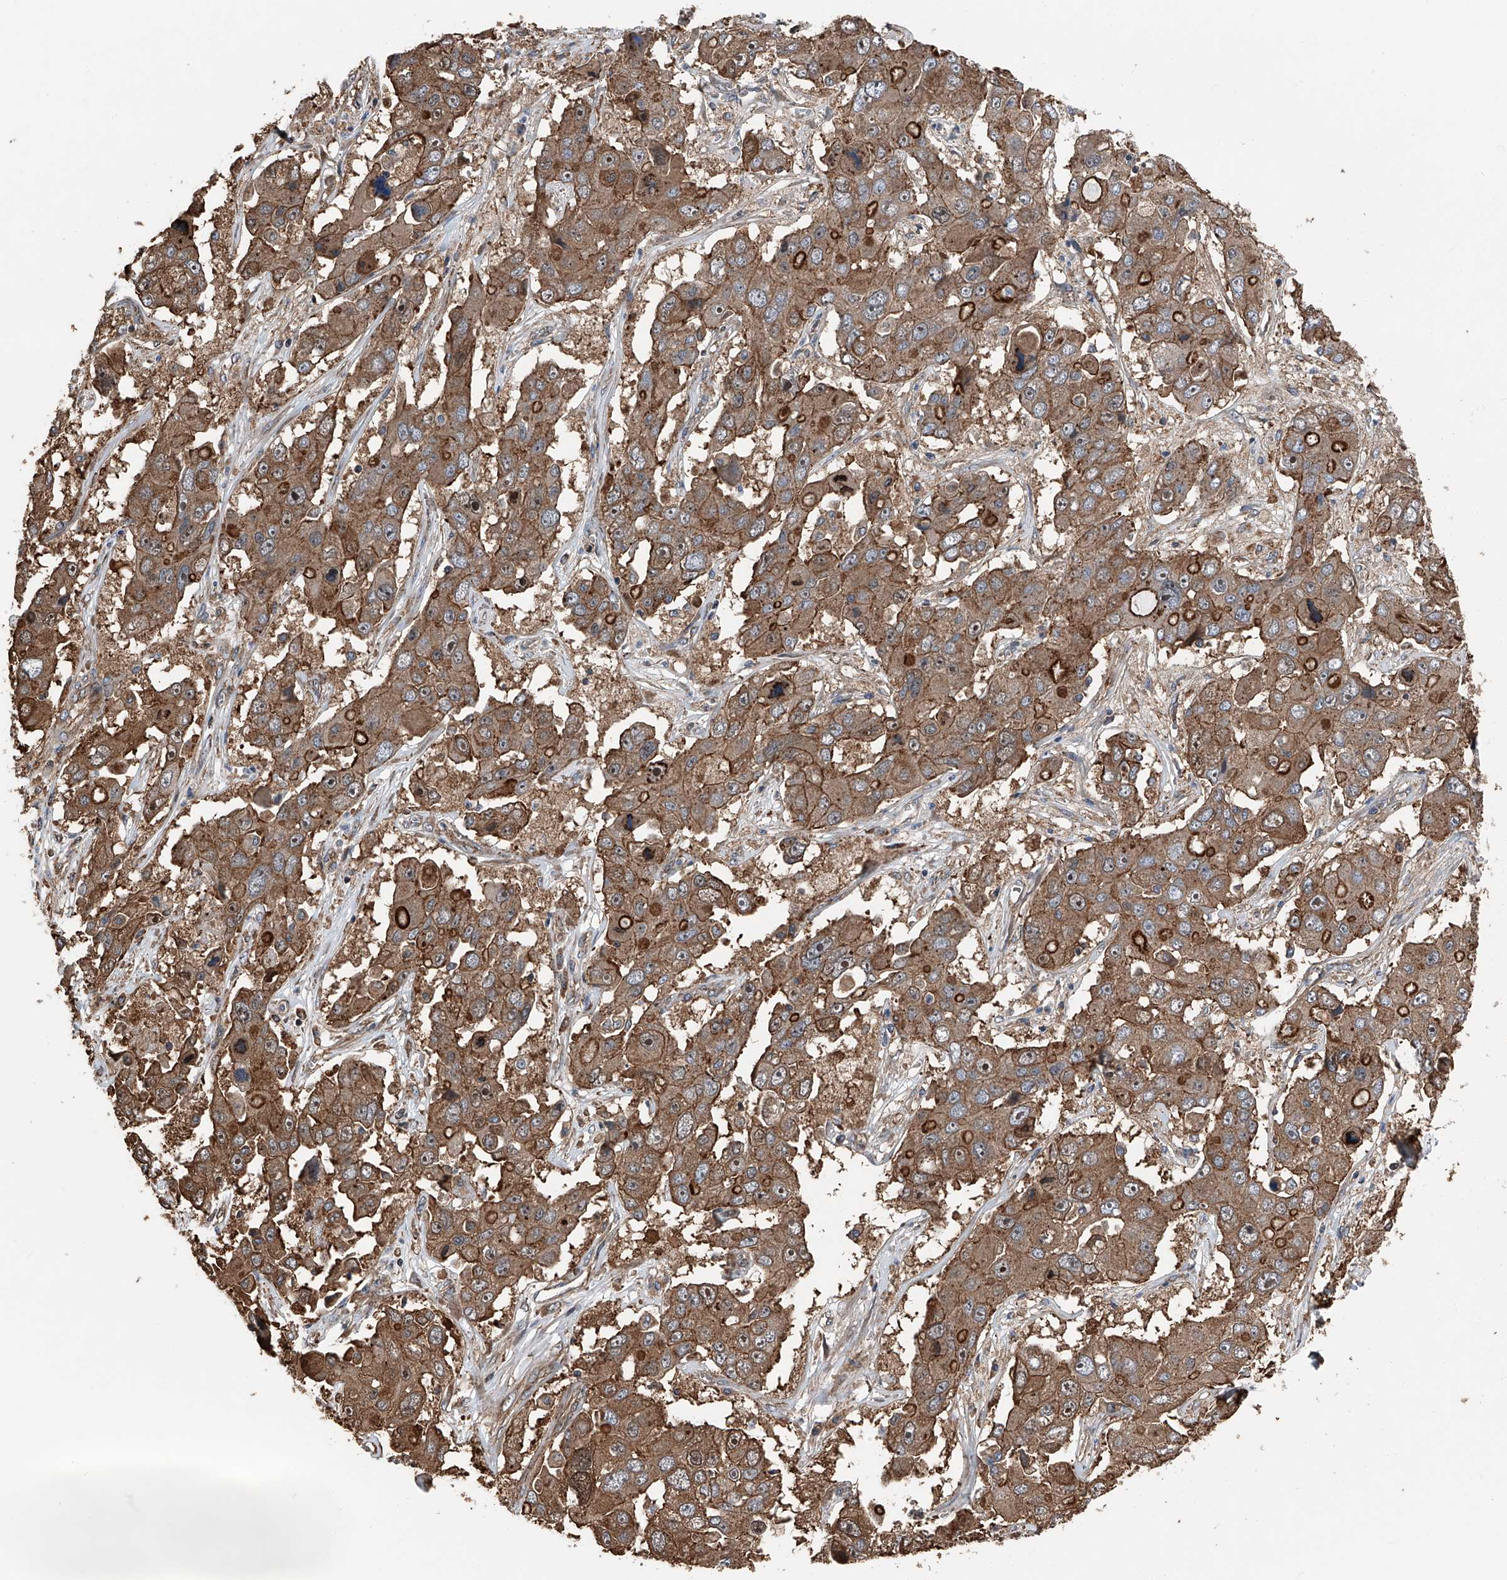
{"staining": {"intensity": "strong", "quantity": "25%-75%", "location": "cytoplasmic/membranous"}, "tissue": "liver cancer", "cell_type": "Tumor cells", "image_type": "cancer", "snomed": [{"axis": "morphology", "description": "Cholangiocarcinoma"}, {"axis": "topography", "description": "Liver"}], "caption": "Approximately 25%-75% of tumor cells in human cholangiocarcinoma (liver) demonstrate strong cytoplasmic/membranous protein staining as visualized by brown immunohistochemical staining.", "gene": "KCNJ2", "patient": {"sex": "male", "age": 67}}